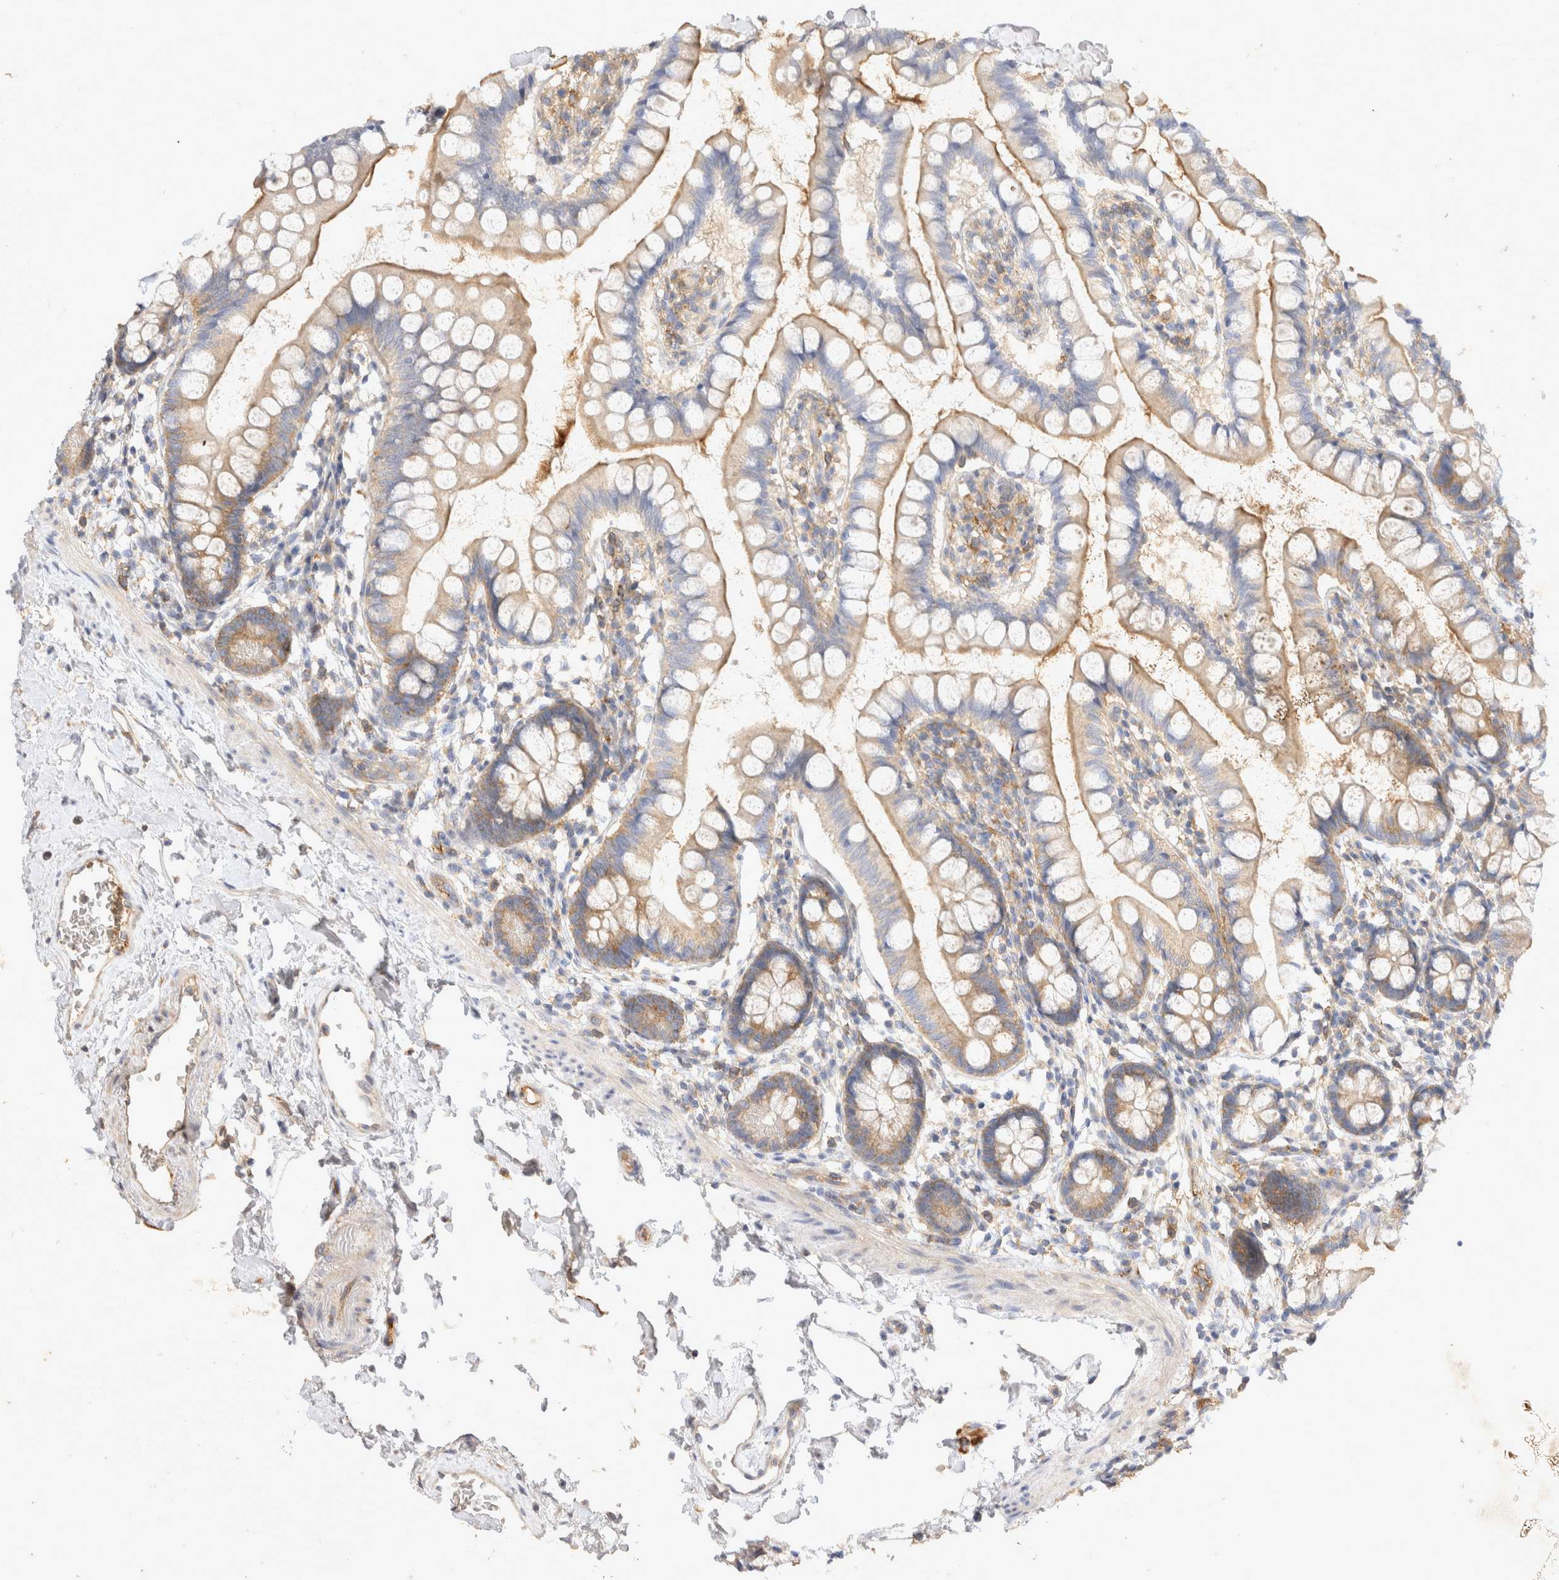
{"staining": {"intensity": "moderate", "quantity": "25%-75%", "location": "cytoplasmic/membranous"}, "tissue": "small intestine", "cell_type": "Glandular cells", "image_type": "normal", "snomed": [{"axis": "morphology", "description": "Normal tissue, NOS"}, {"axis": "topography", "description": "Small intestine"}], "caption": "Unremarkable small intestine was stained to show a protein in brown. There is medium levels of moderate cytoplasmic/membranous staining in about 25%-75% of glandular cells. (DAB IHC with brightfield microscopy, high magnification).", "gene": "EIF4G3", "patient": {"sex": "female", "age": 84}}